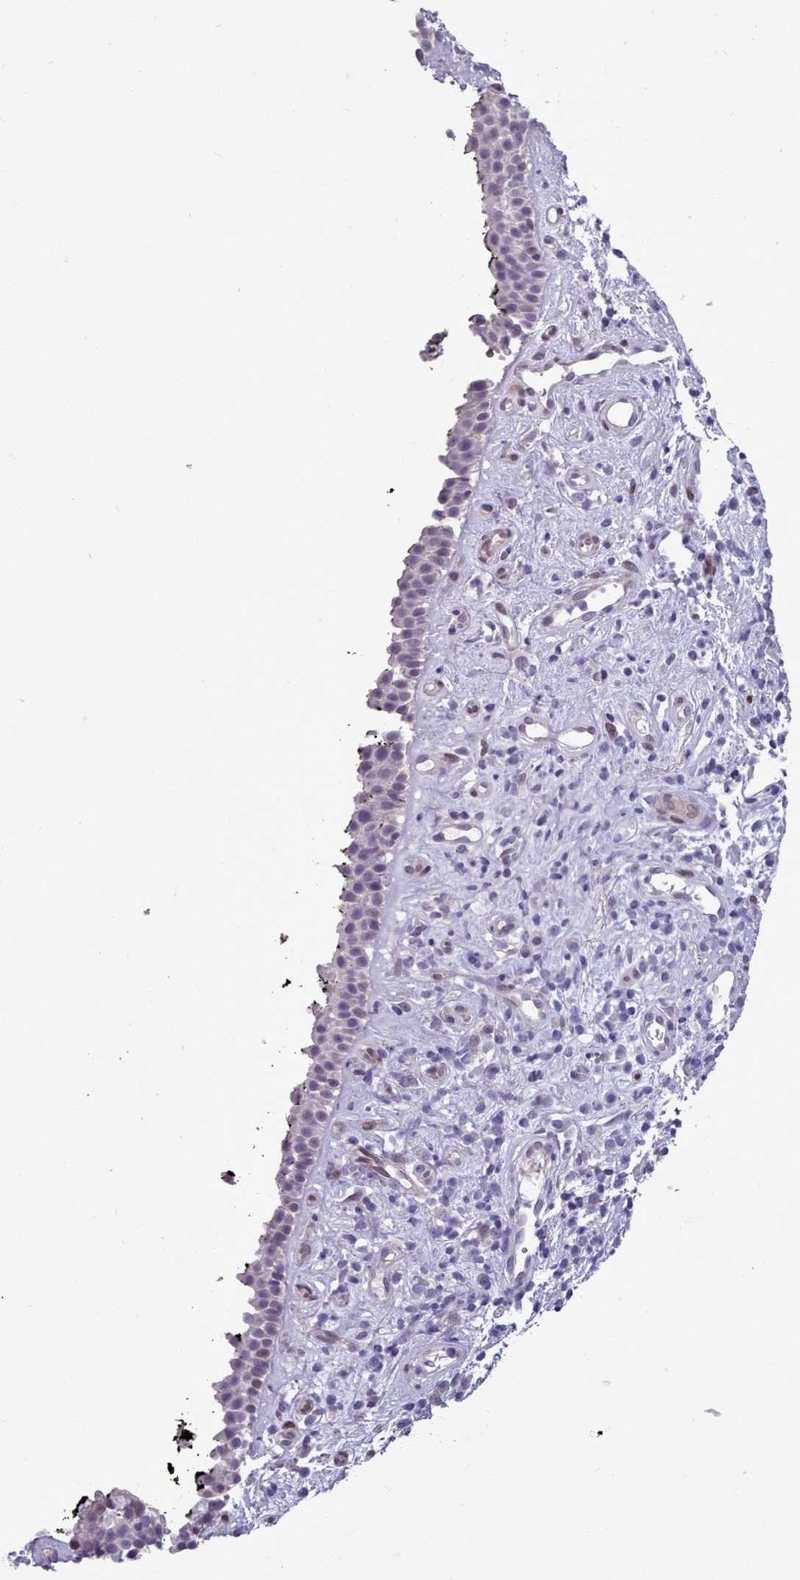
{"staining": {"intensity": "negative", "quantity": "none", "location": "none"}, "tissue": "nasopharynx", "cell_type": "Respiratory epithelial cells", "image_type": "normal", "snomed": [{"axis": "morphology", "description": "Normal tissue, NOS"}, {"axis": "morphology", "description": "Squamous cell carcinoma, NOS"}, {"axis": "topography", "description": "Nasopharynx"}, {"axis": "topography", "description": "Head-Neck"}], "caption": "This image is of normal nasopharynx stained with IHC to label a protein in brown with the nuclei are counter-stained blue. There is no expression in respiratory epithelial cells.", "gene": "KCNT2", "patient": {"sex": "male", "age": 85}}